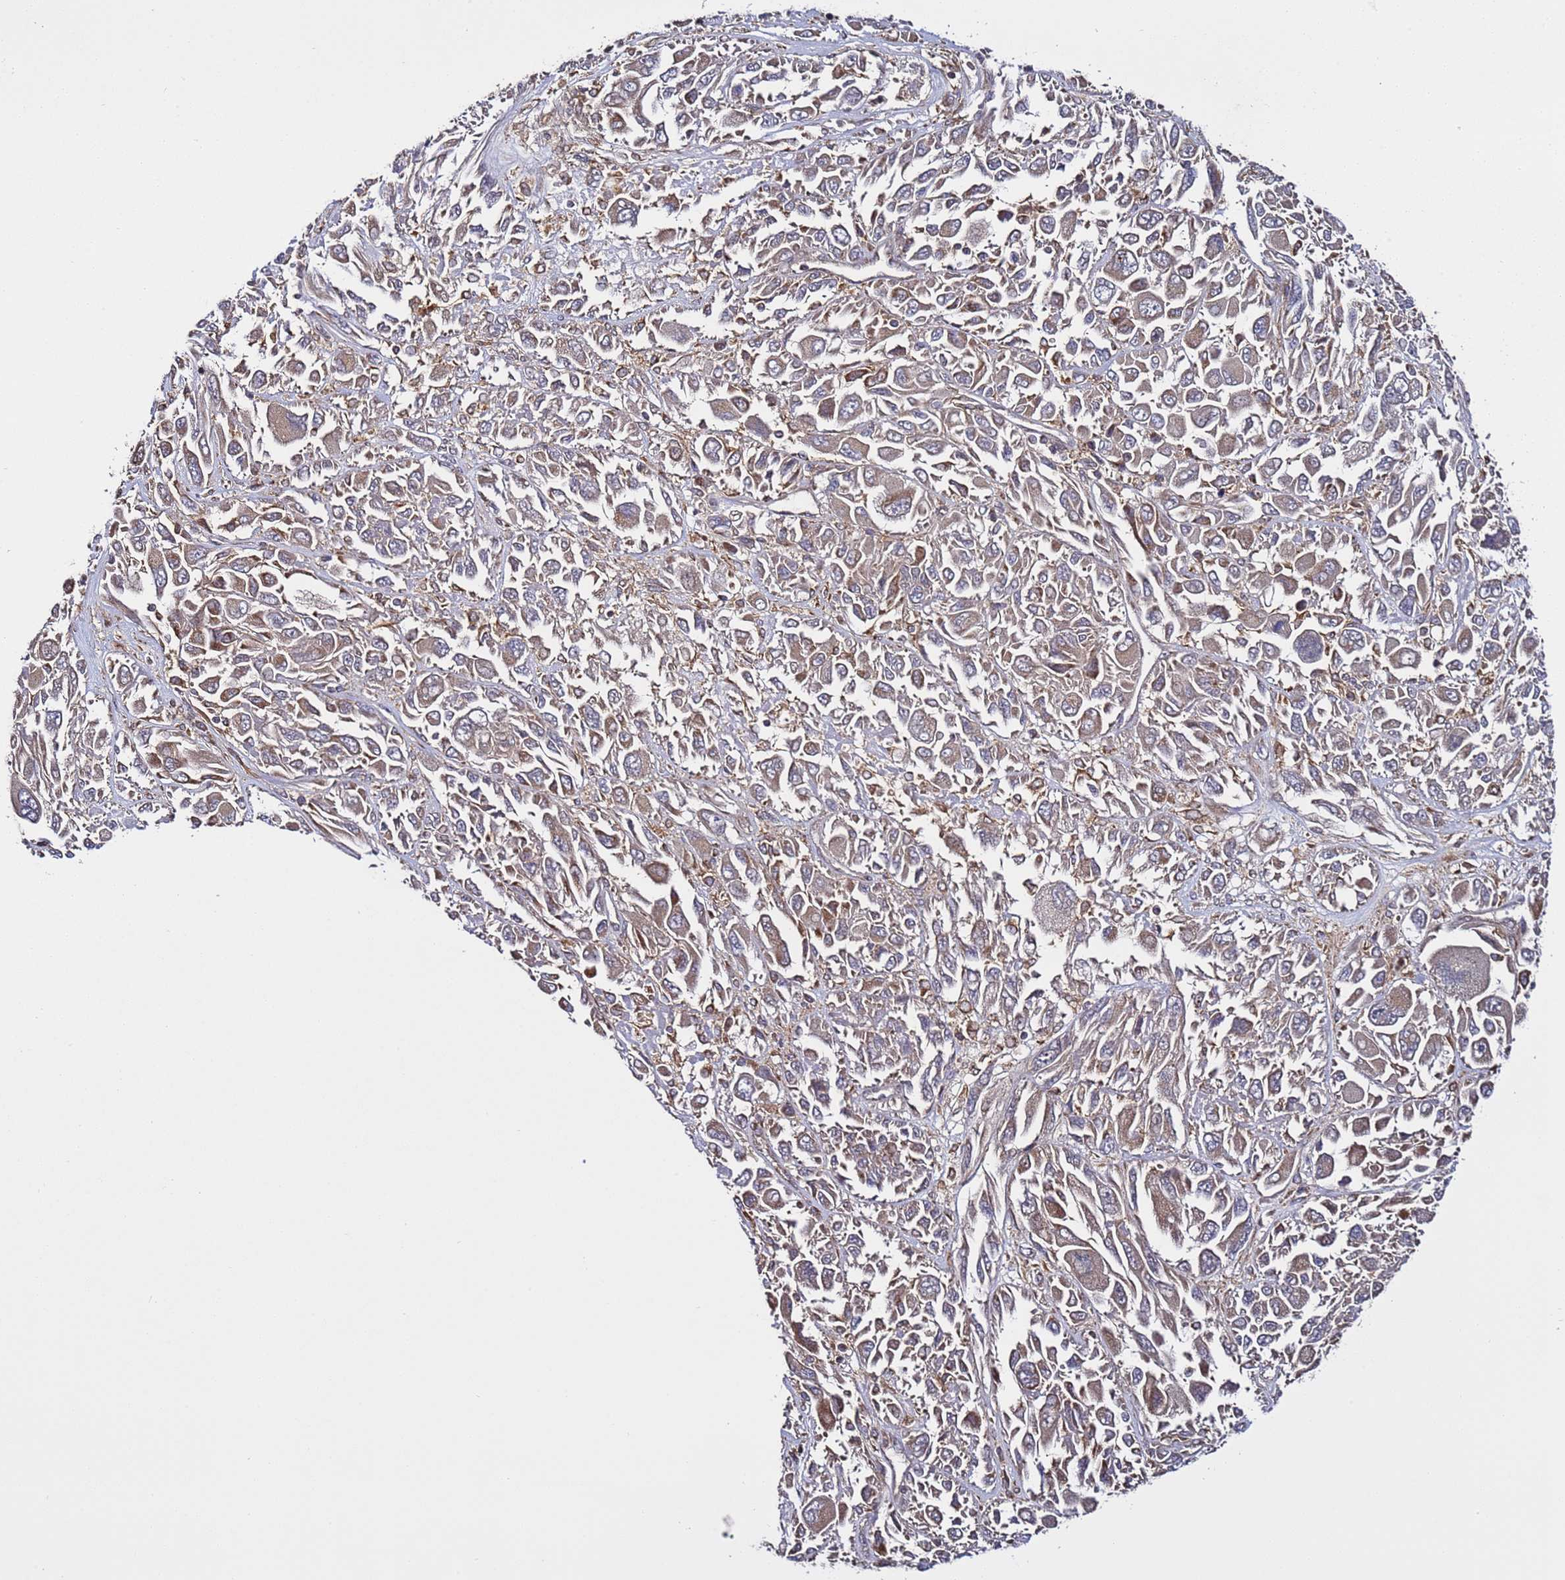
{"staining": {"intensity": "moderate", "quantity": ">75%", "location": "cytoplasmic/membranous"}, "tissue": "melanoma", "cell_type": "Tumor cells", "image_type": "cancer", "snomed": [{"axis": "morphology", "description": "Malignant melanoma, NOS"}, {"axis": "topography", "description": "Skin"}], "caption": "This histopathology image exhibits immunohistochemistry staining of malignant melanoma, with medium moderate cytoplasmic/membranous expression in approximately >75% of tumor cells.", "gene": "TMEM176B", "patient": {"sex": "female", "age": 91}}